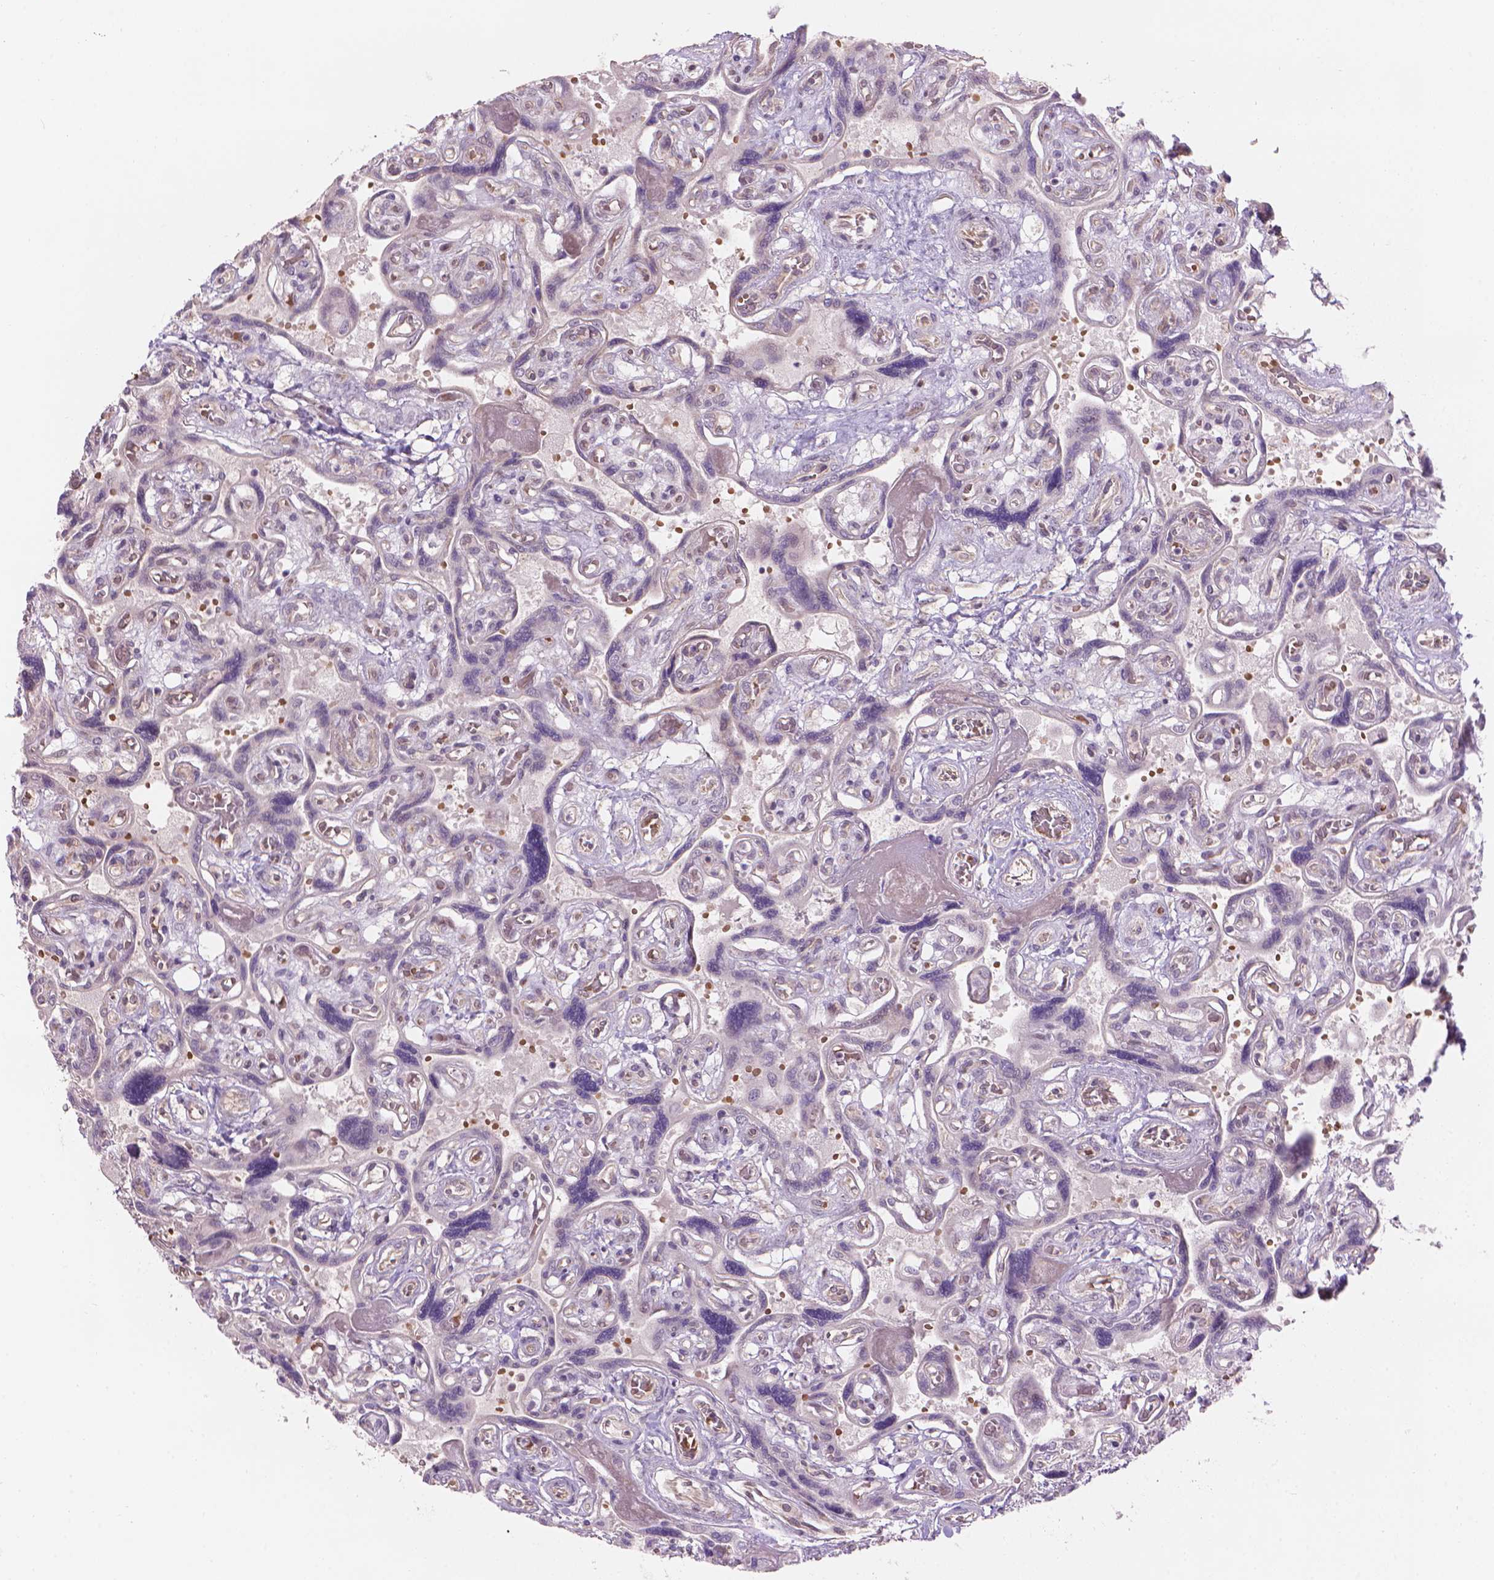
{"staining": {"intensity": "weak", "quantity": "<25%", "location": "nuclear"}, "tissue": "placenta", "cell_type": "Decidual cells", "image_type": "normal", "snomed": [{"axis": "morphology", "description": "Normal tissue, NOS"}, {"axis": "topography", "description": "Placenta"}], "caption": "There is no significant expression in decidual cells of placenta. (DAB immunohistochemistry visualized using brightfield microscopy, high magnification).", "gene": "IFFO1", "patient": {"sex": "female", "age": 32}}